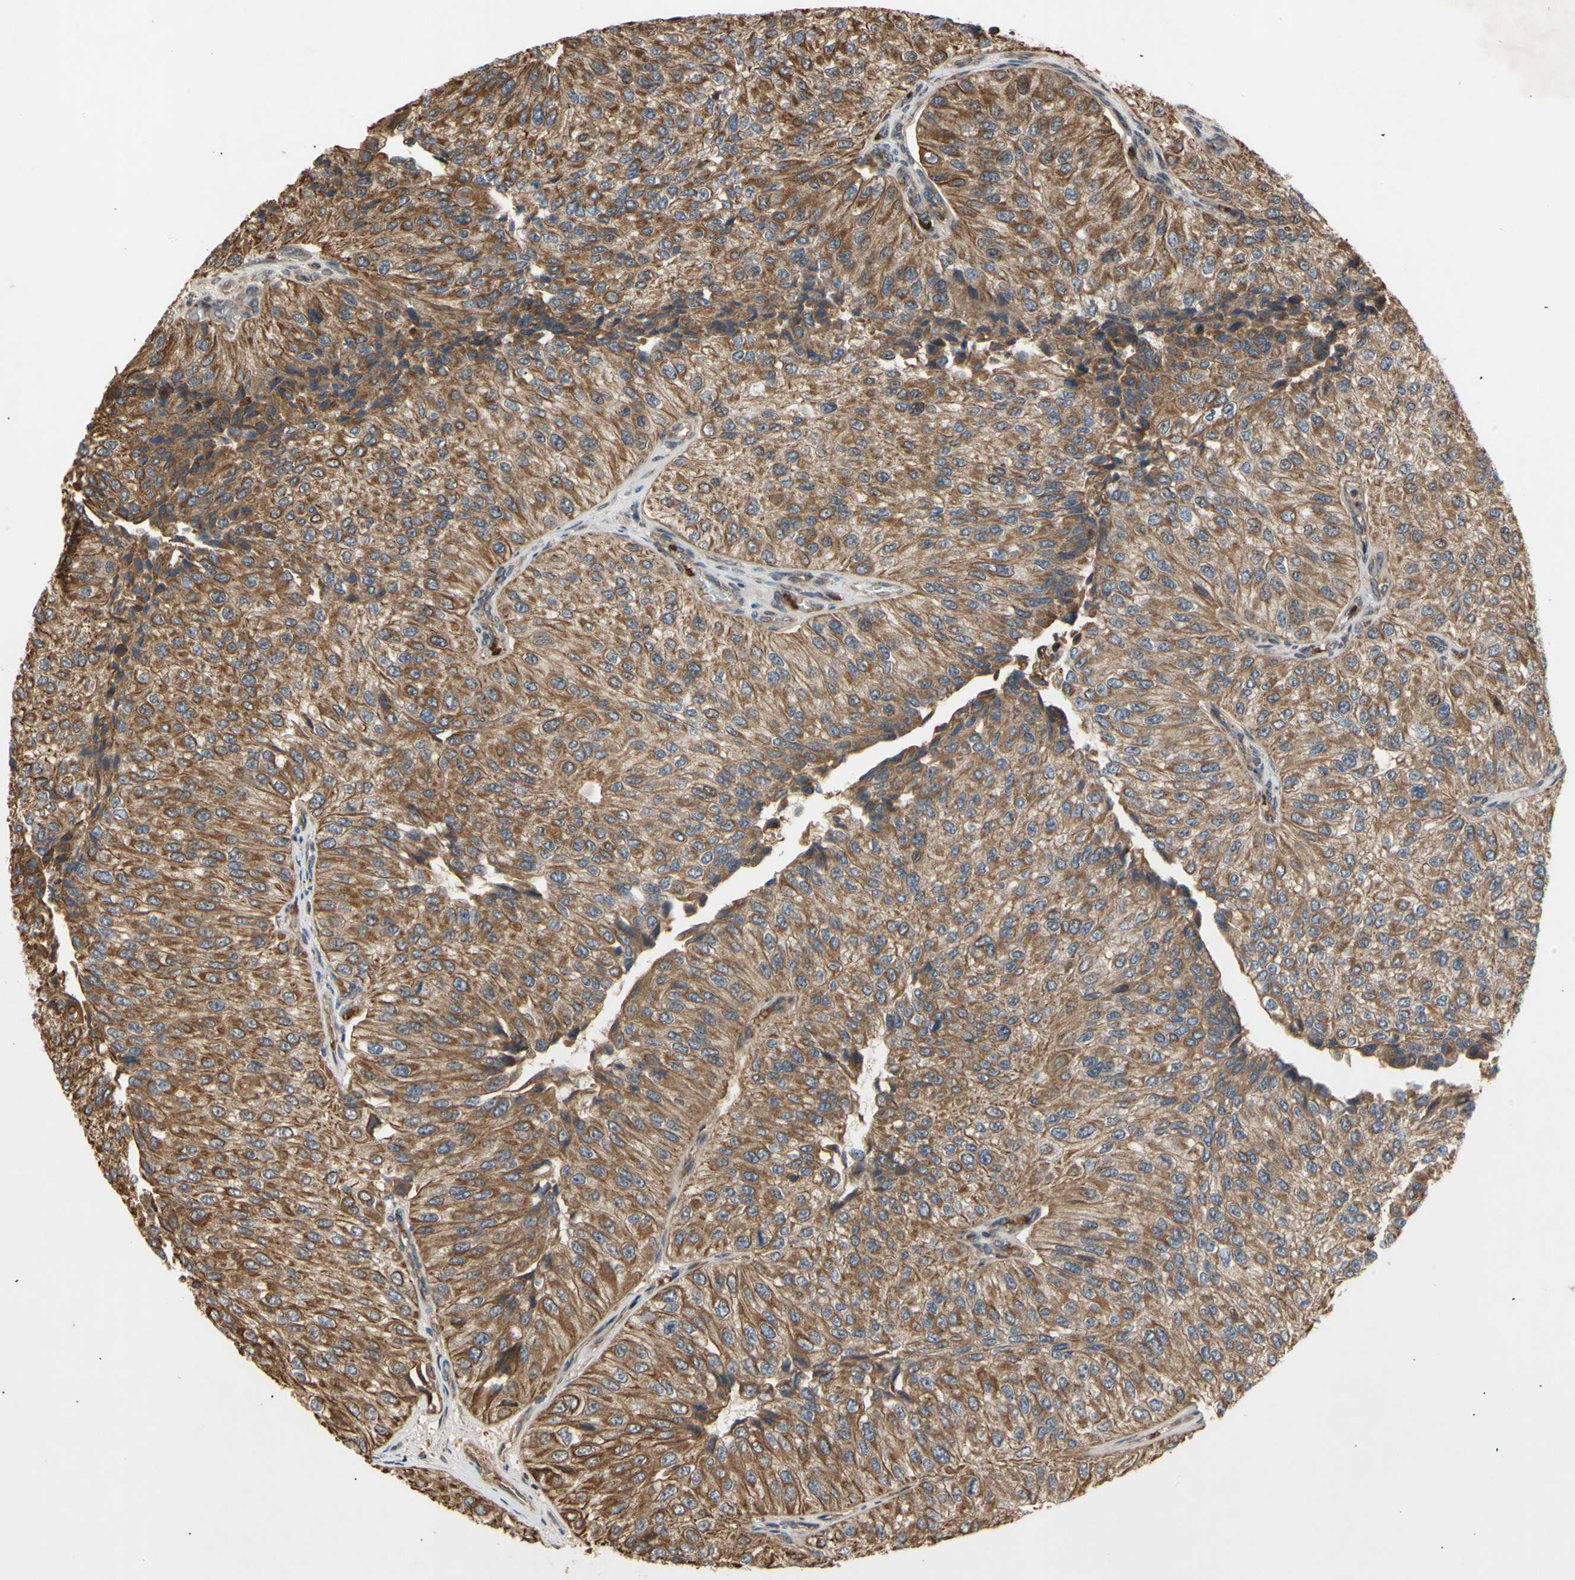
{"staining": {"intensity": "moderate", "quantity": ">75%", "location": "cytoplasmic/membranous"}, "tissue": "urothelial cancer", "cell_type": "Tumor cells", "image_type": "cancer", "snomed": [{"axis": "morphology", "description": "Urothelial carcinoma, High grade"}, {"axis": "topography", "description": "Kidney"}, {"axis": "topography", "description": "Urinary bladder"}], "caption": "IHC (DAB) staining of high-grade urothelial carcinoma displays moderate cytoplasmic/membranous protein expression in about >75% of tumor cells.", "gene": "PKN1", "patient": {"sex": "male", "age": 77}}